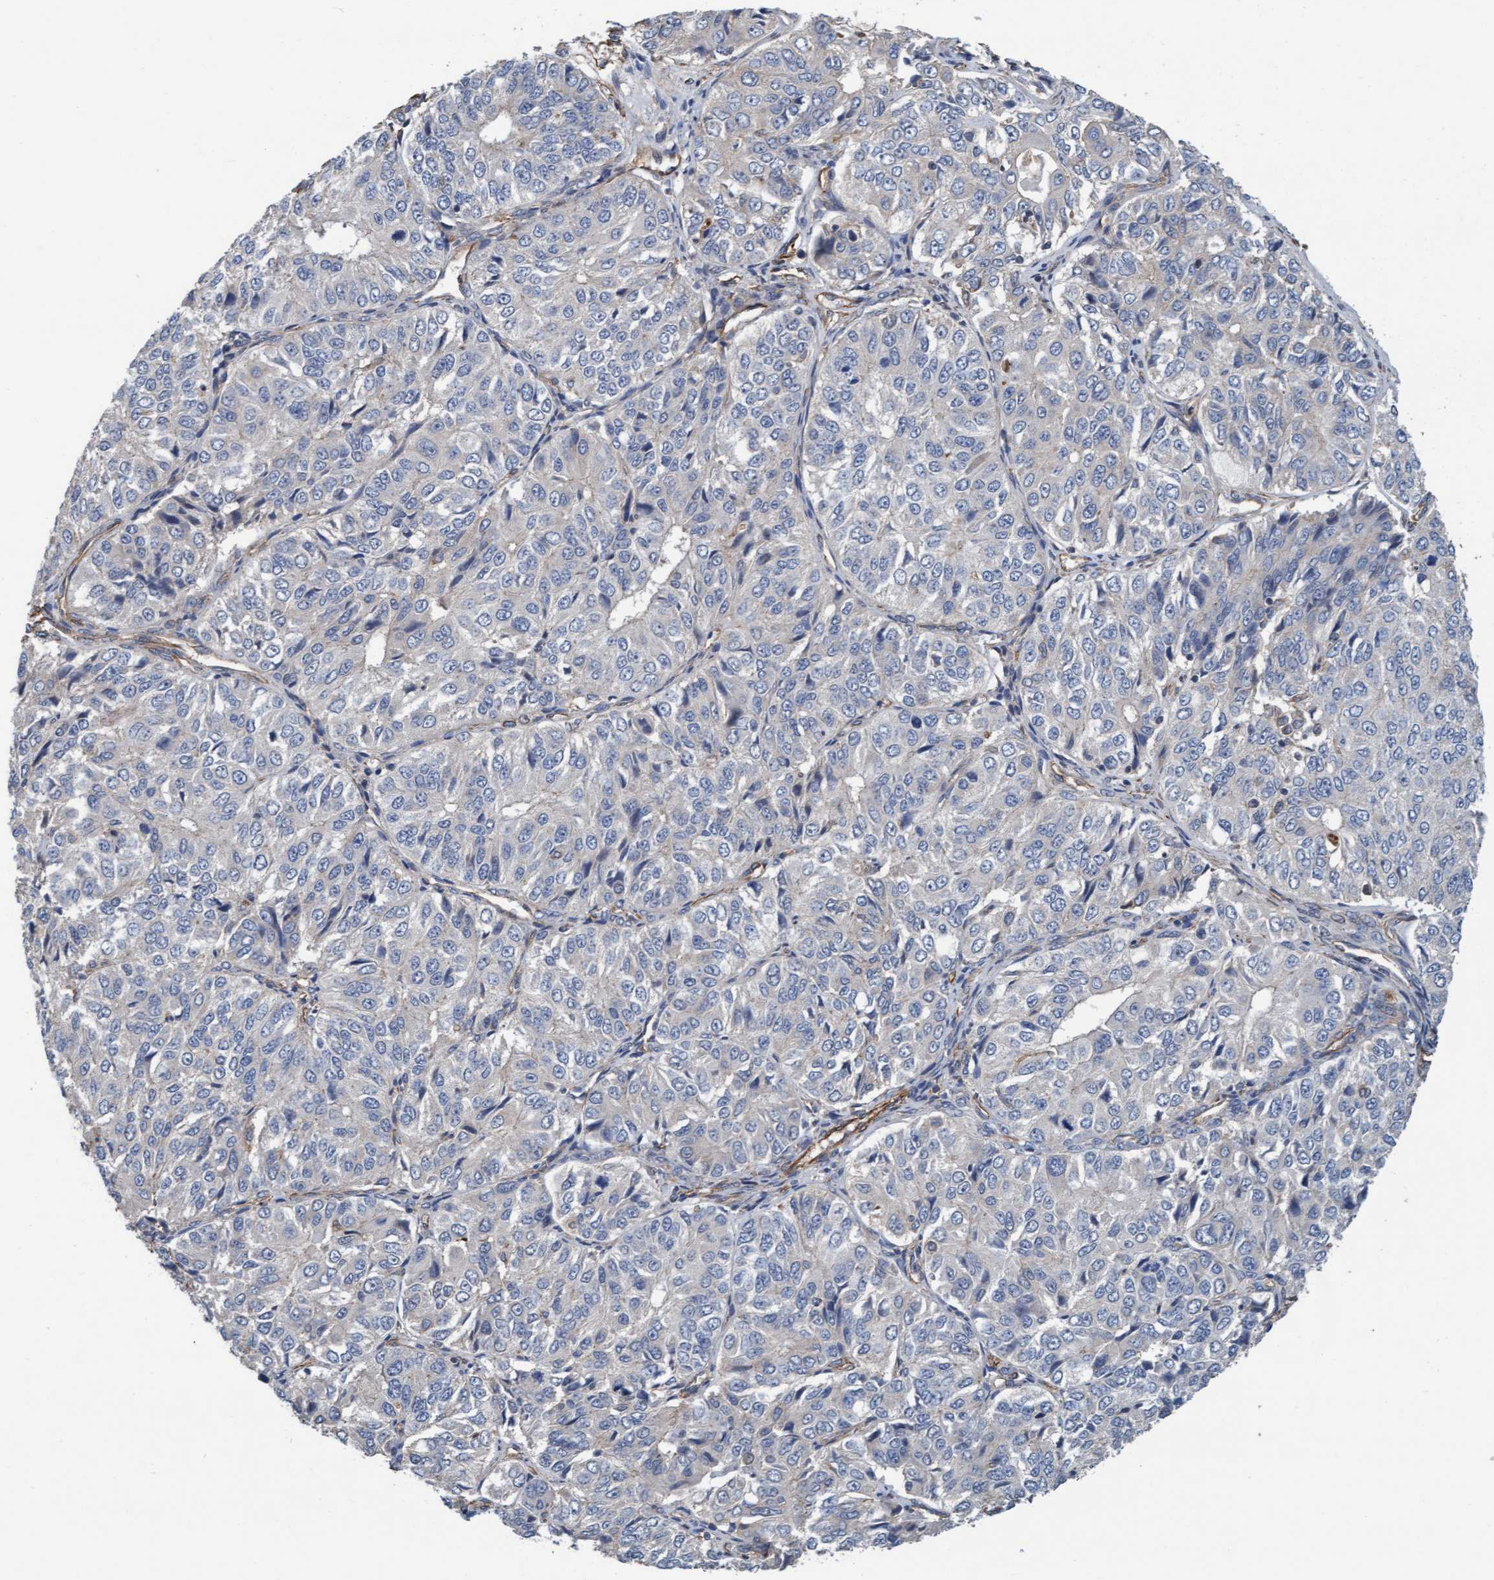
{"staining": {"intensity": "negative", "quantity": "none", "location": "none"}, "tissue": "ovarian cancer", "cell_type": "Tumor cells", "image_type": "cancer", "snomed": [{"axis": "morphology", "description": "Carcinoma, endometroid"}, {"axis": "topography", "description": "Ovary"}], "caption": "IHC micrograph of endometroid carcinoma (ovarian) stained for a protein (brown), which reveals no positivity in tumor cells.", "gene": "STXBP4", "patient": {"sex": "female", "age": 51}}